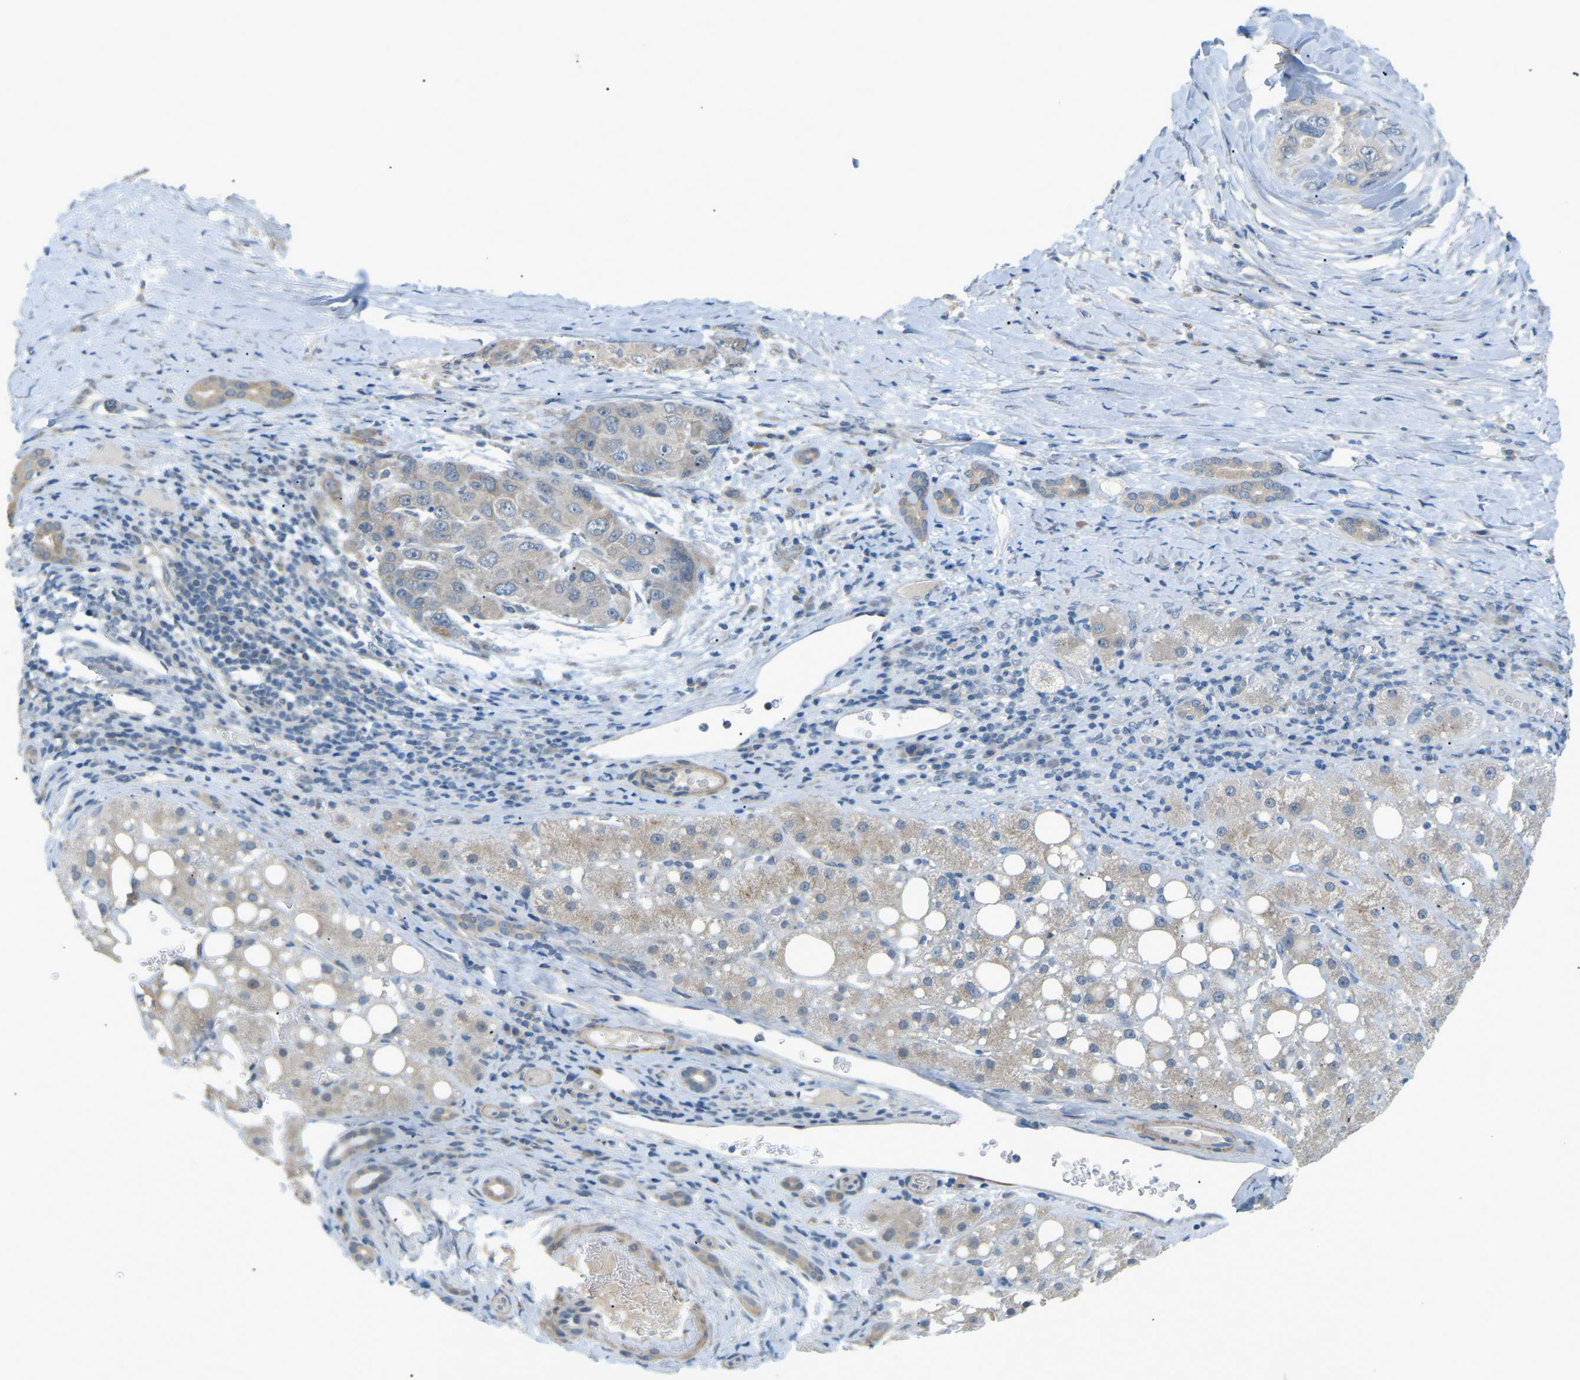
{"staining": {"intensity": "weak", "quantity": "<25%", "location": "cytoplasmic/membranous"}, "tissue": "liver cancer", "cell_type": "Tumor cells", "image_type": "cancer", "snomed": [{"axis": "morphology", "description": "Carcinoma, Hepatocellular, NOS"}, {"axis": "topography", "description": "Liver"}], "caption": "IHC of human liver hepatocellular carcinoma shows no positivity in tumor cells.", "gene": "RTN3", "patient": {"sex": "male", "age": 80}}